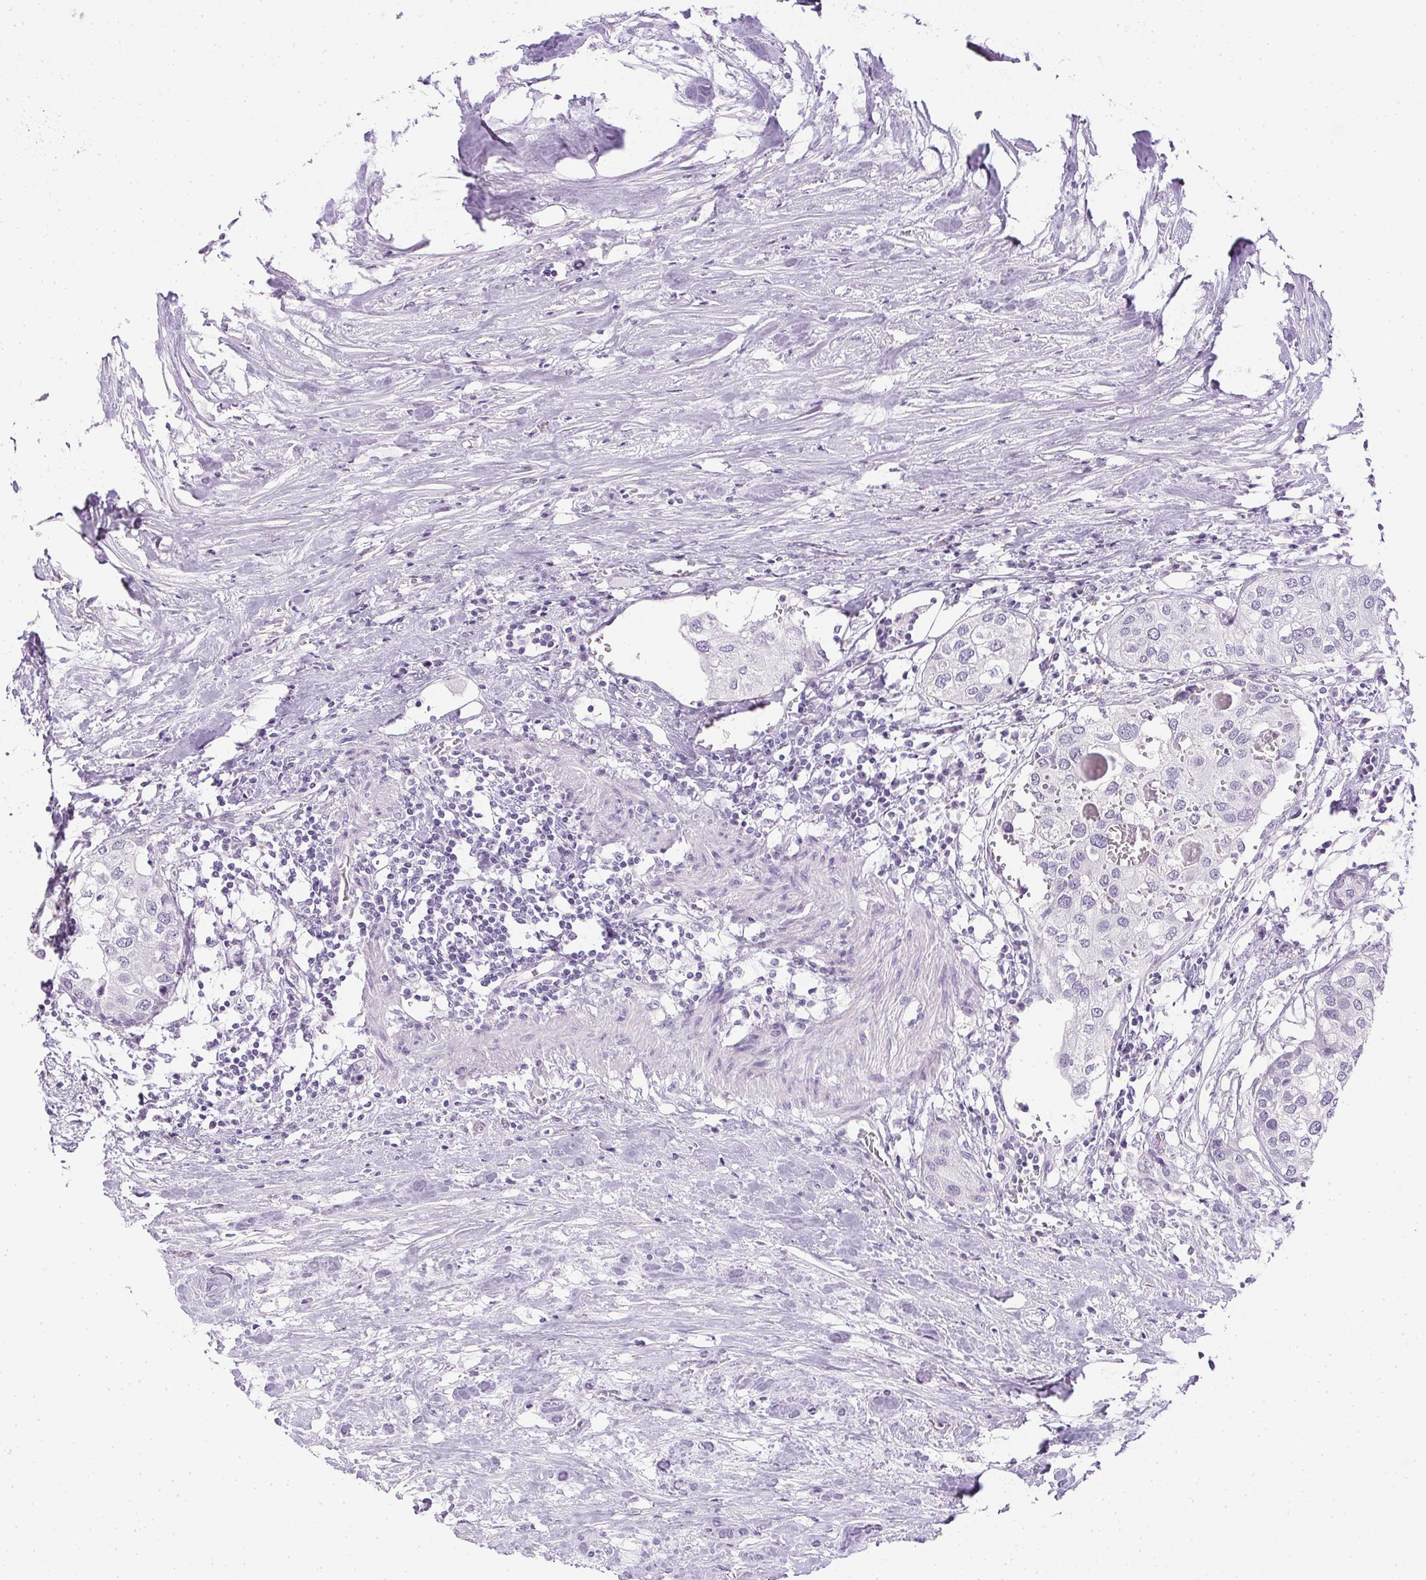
{"staining": {"intensity": "negative", "quantity": "none", "location": "none"}, "tissue": "urothelial cancer", "cell_type": "Tumor cells", "image_type": "cancer", "snomed": [{"axis": "morphology", "description": "Urothelial carcinoma, High grade"}, {"axis": "topography", "description": "Urinary bladder"}], "caption": "Immunohistochemistry (IHC) photomicrograph of neoplastic tissue: urothelial cancer stained with DAB (3,3'-diaminobenzidine) reveals no significant protein expression in tumor cells. The staining is performed using DAB brown chromogen with nuclei counter-stained in using hematoxylin.", "gene": "PRL", "patient": {"sex": "male", "age": 64}}